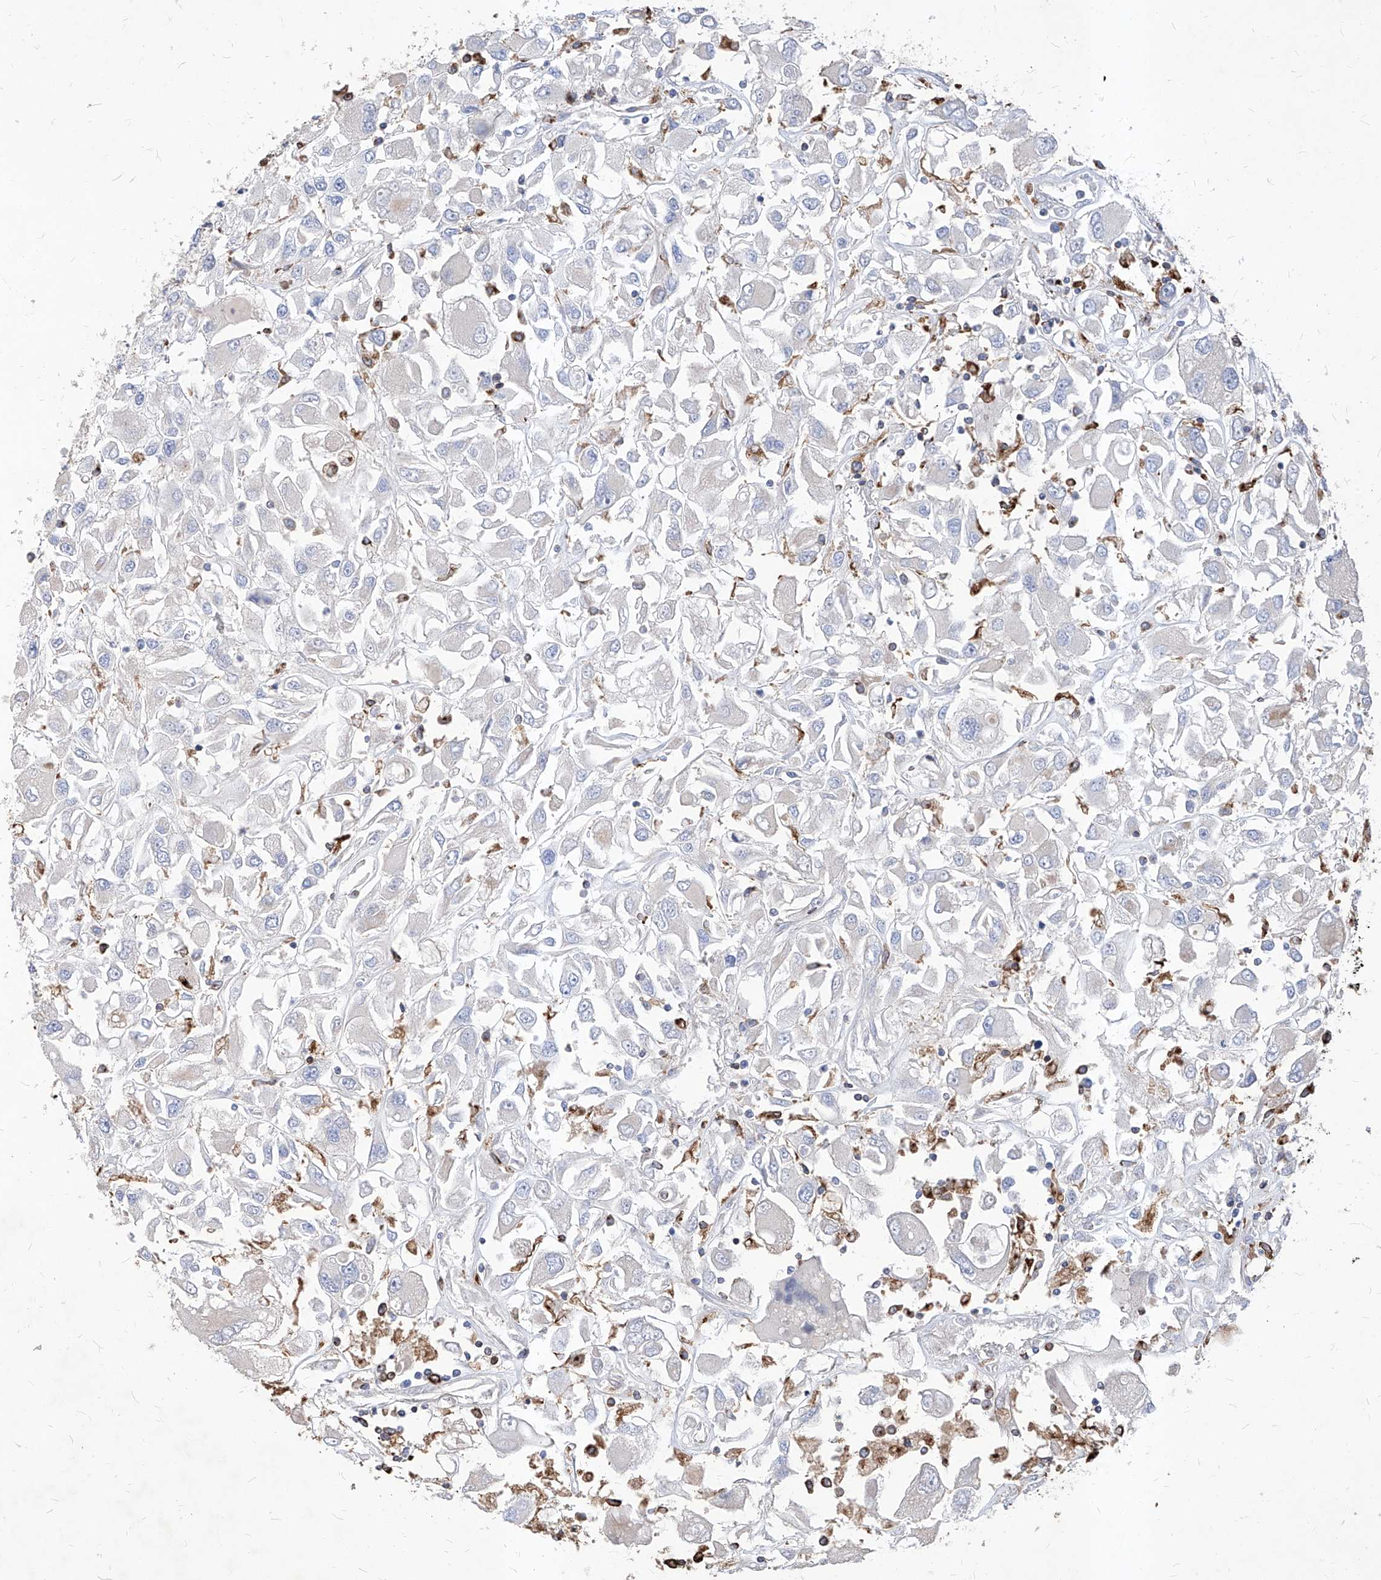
{"staining": {"intensity": "negative", "quantity": "none", "location": "none"}, "tissue": "renal cancer", "cell_type": "Tumor cells", "image_type": "cancer", "snomed": [{"axis": "morphology", "description": "Adenocarcinoma, NOS"}, {"axis": "topography", "description": "Kidney"}], "caption": "This is a histopathology image of IHC staining of adenocarcinoma (renal), which shows no expression in tumor cells.", "gene": "UBOX5", "patient": {"sex": "female", "age": 52}}